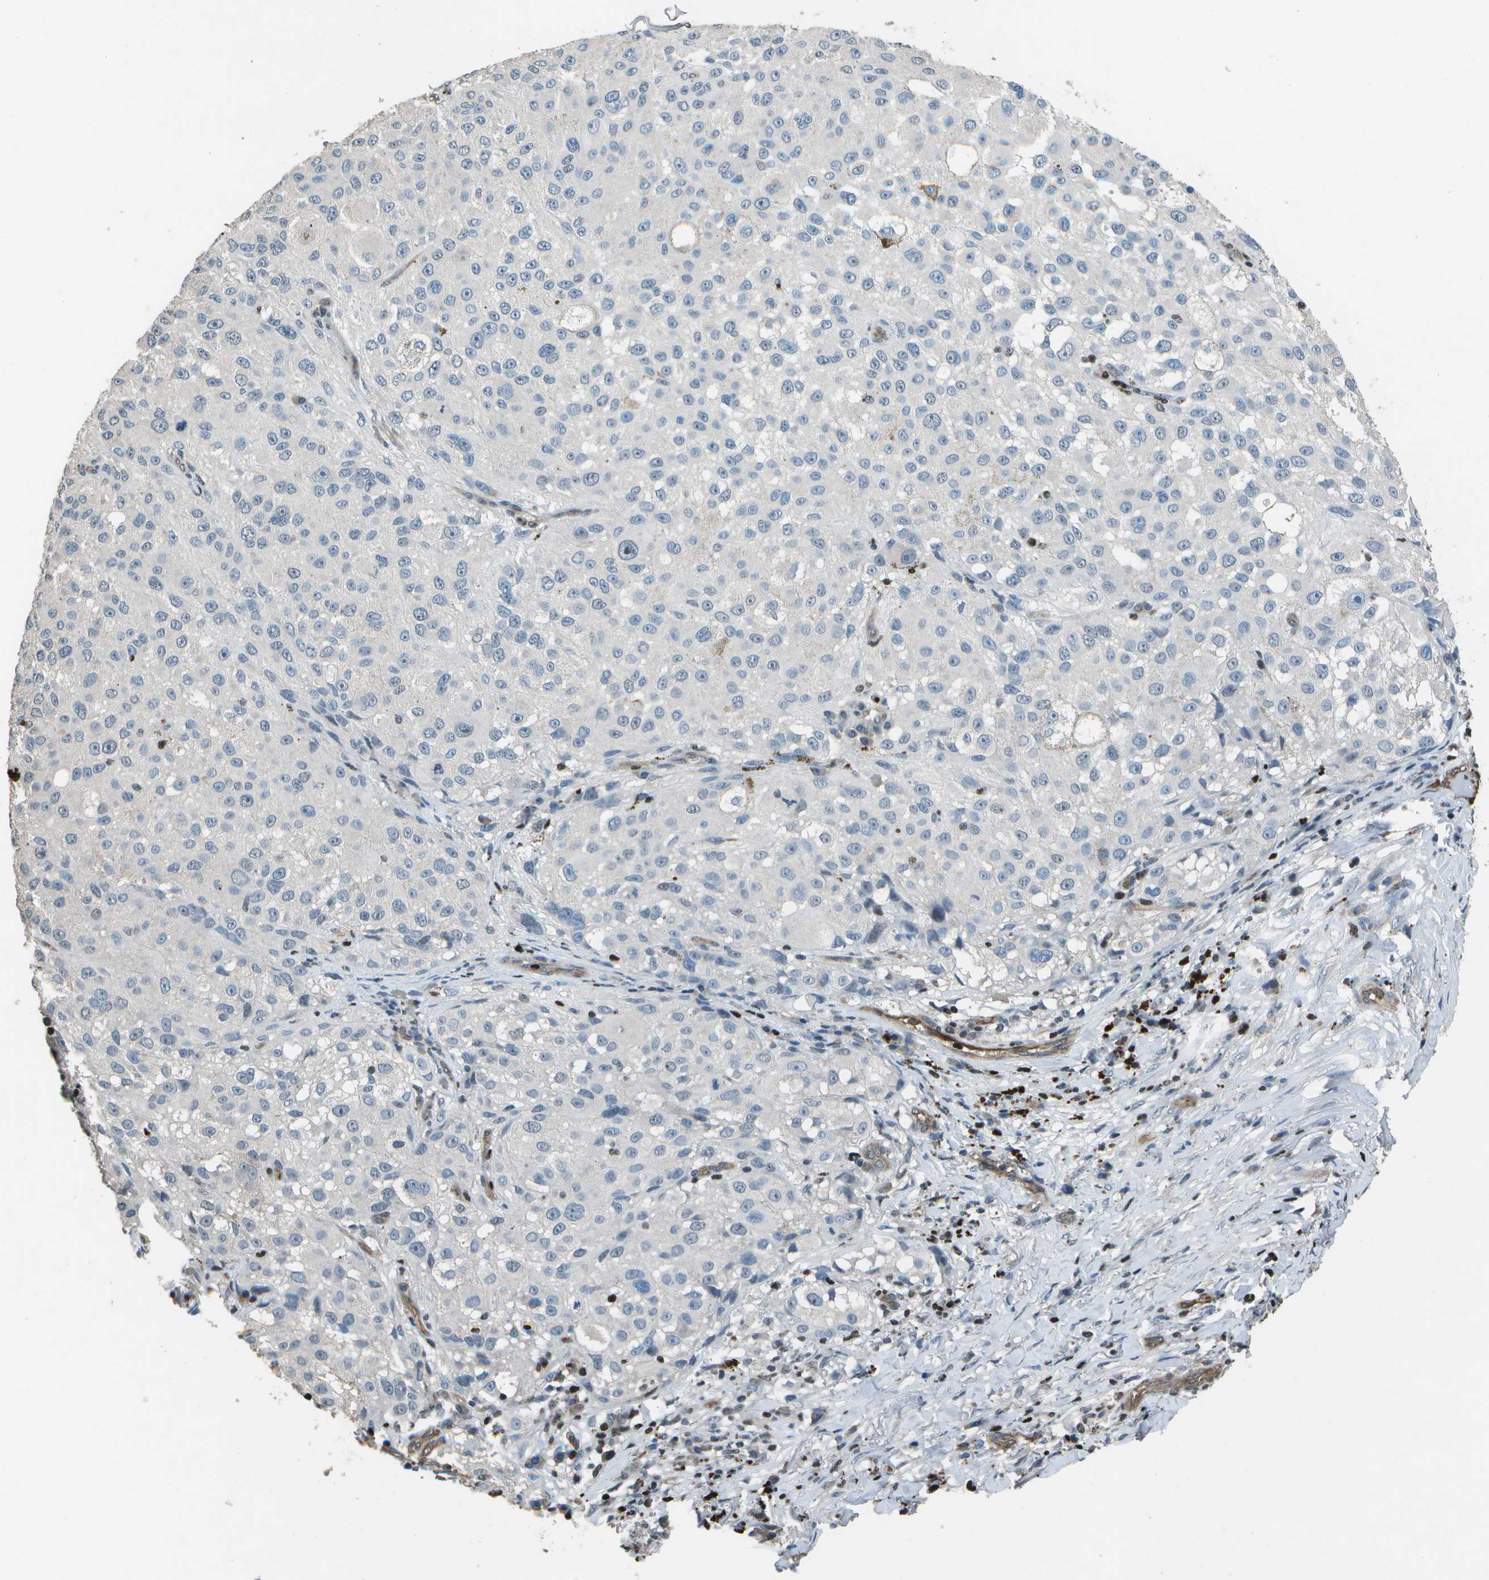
{"staining": {"intensity": "negative", "quantity": "none", "location": "none"}, "tissue": "melanoma", "cell_type": "Tumor cells", "image_type": "cancer", "snomed": [{"axis": "morphology", "description": "Necrosis, NOS"}, {"axis": "morphology", "description": "Malignant melanoma, NOS"}, {"axis": "topography", "description": "Skin"}], "caption": "This is a image of immunohistochemistry (IHC) staining of melanoma, which shows no staining in tumor cells. (Immunohistochemistry (ihc), brightfield microscopy, high magnification).", "gene": "PDLIM1", "patient": {"sex": "female", "age": 87}}